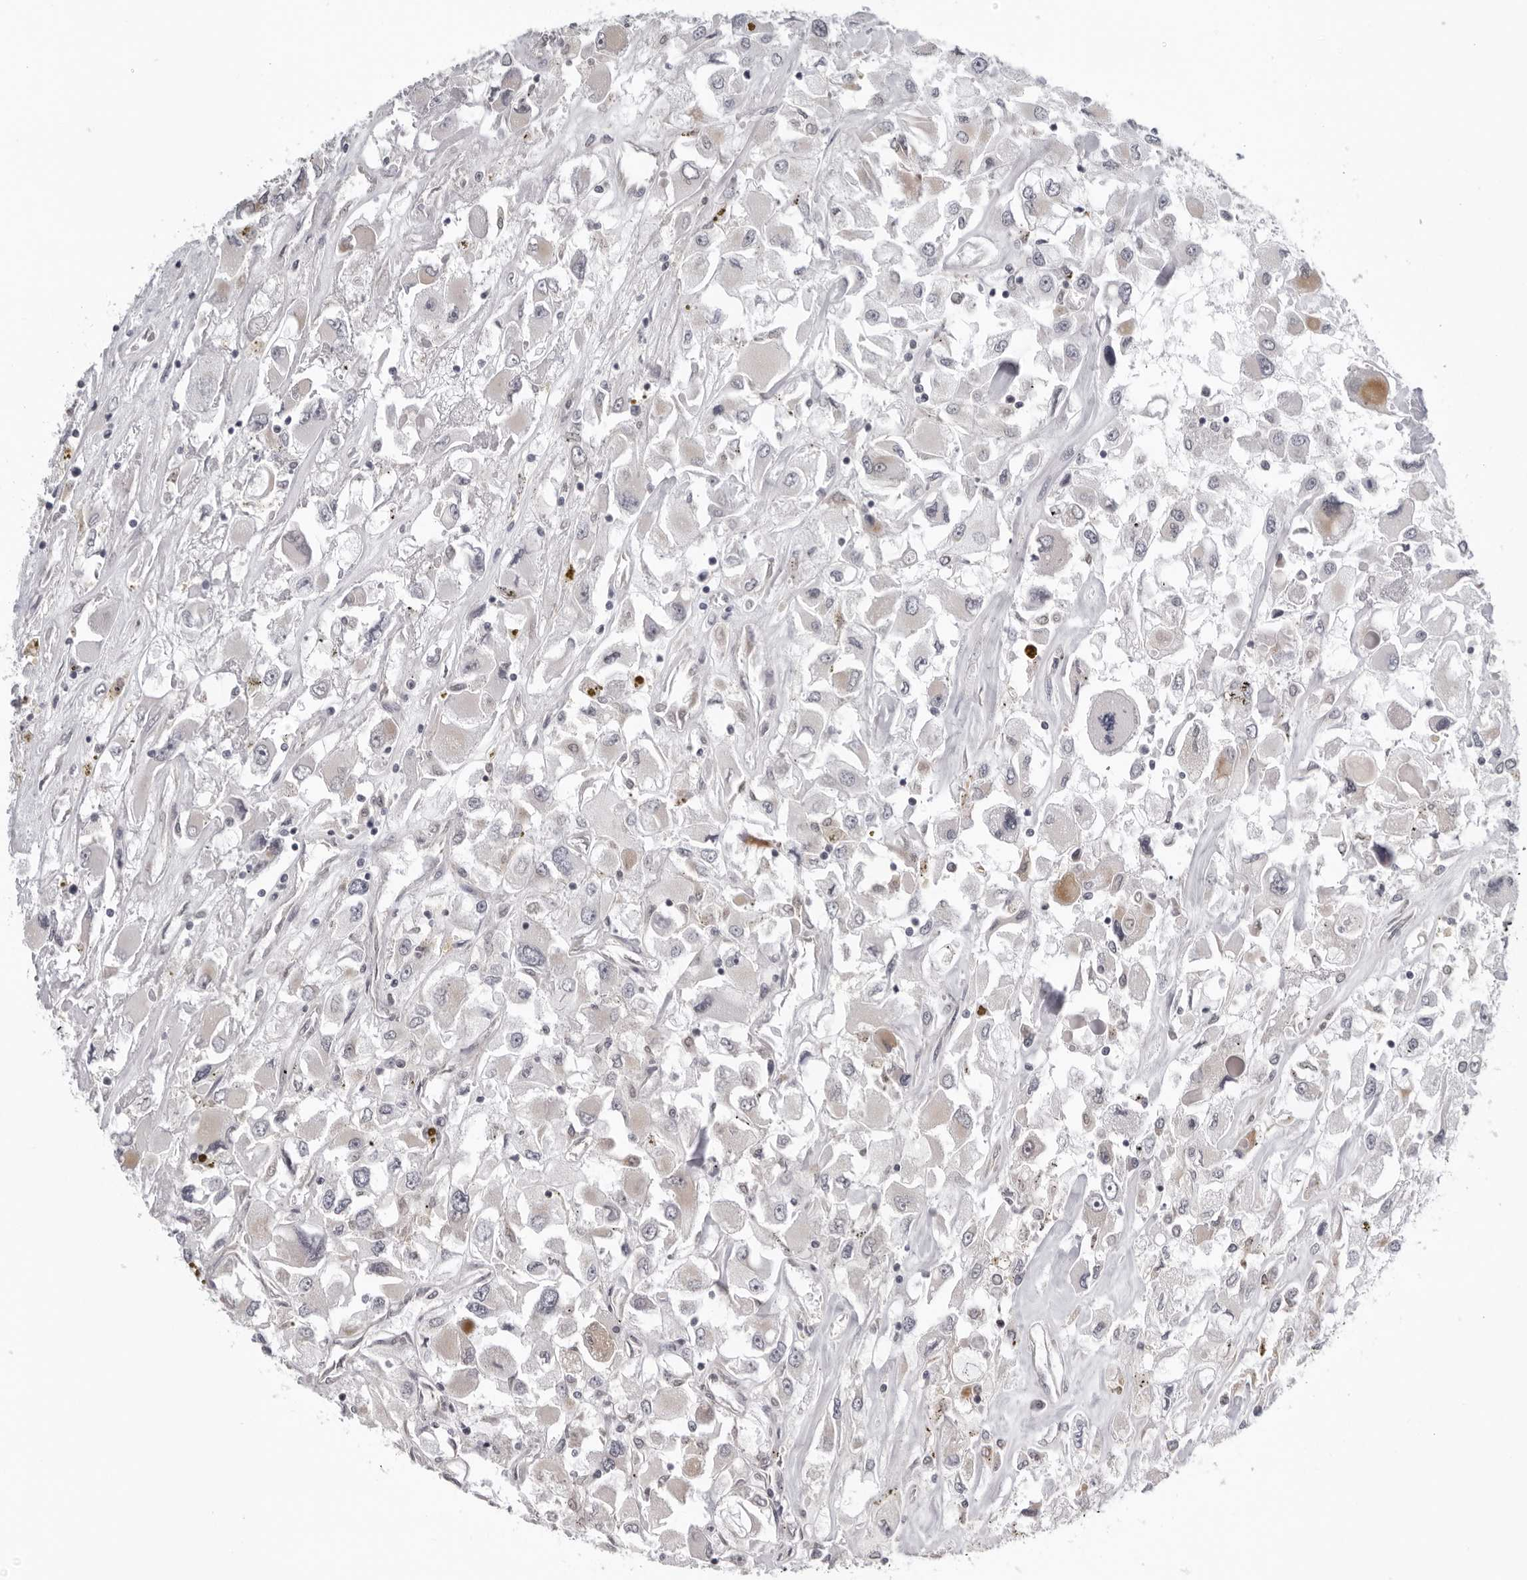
{"staining": {"intensity": "negative", "quantity": "none", "location": "none"}, "tissue": "renal cancer", "cell_type": "Tumor cells", "image_type": "cancer", "snomed": [{"axis": "morphology", "description": "Adenocarcinoma, NOS"}, {"axis": "topography", "description": "Kidney"}], "caption": "Immunohistochemical staining of human renal adenocarcinoma reveals no significant staining in tumor cells.", "gene": "CPT2", "patient": {"sex": "female", "age": 52}}